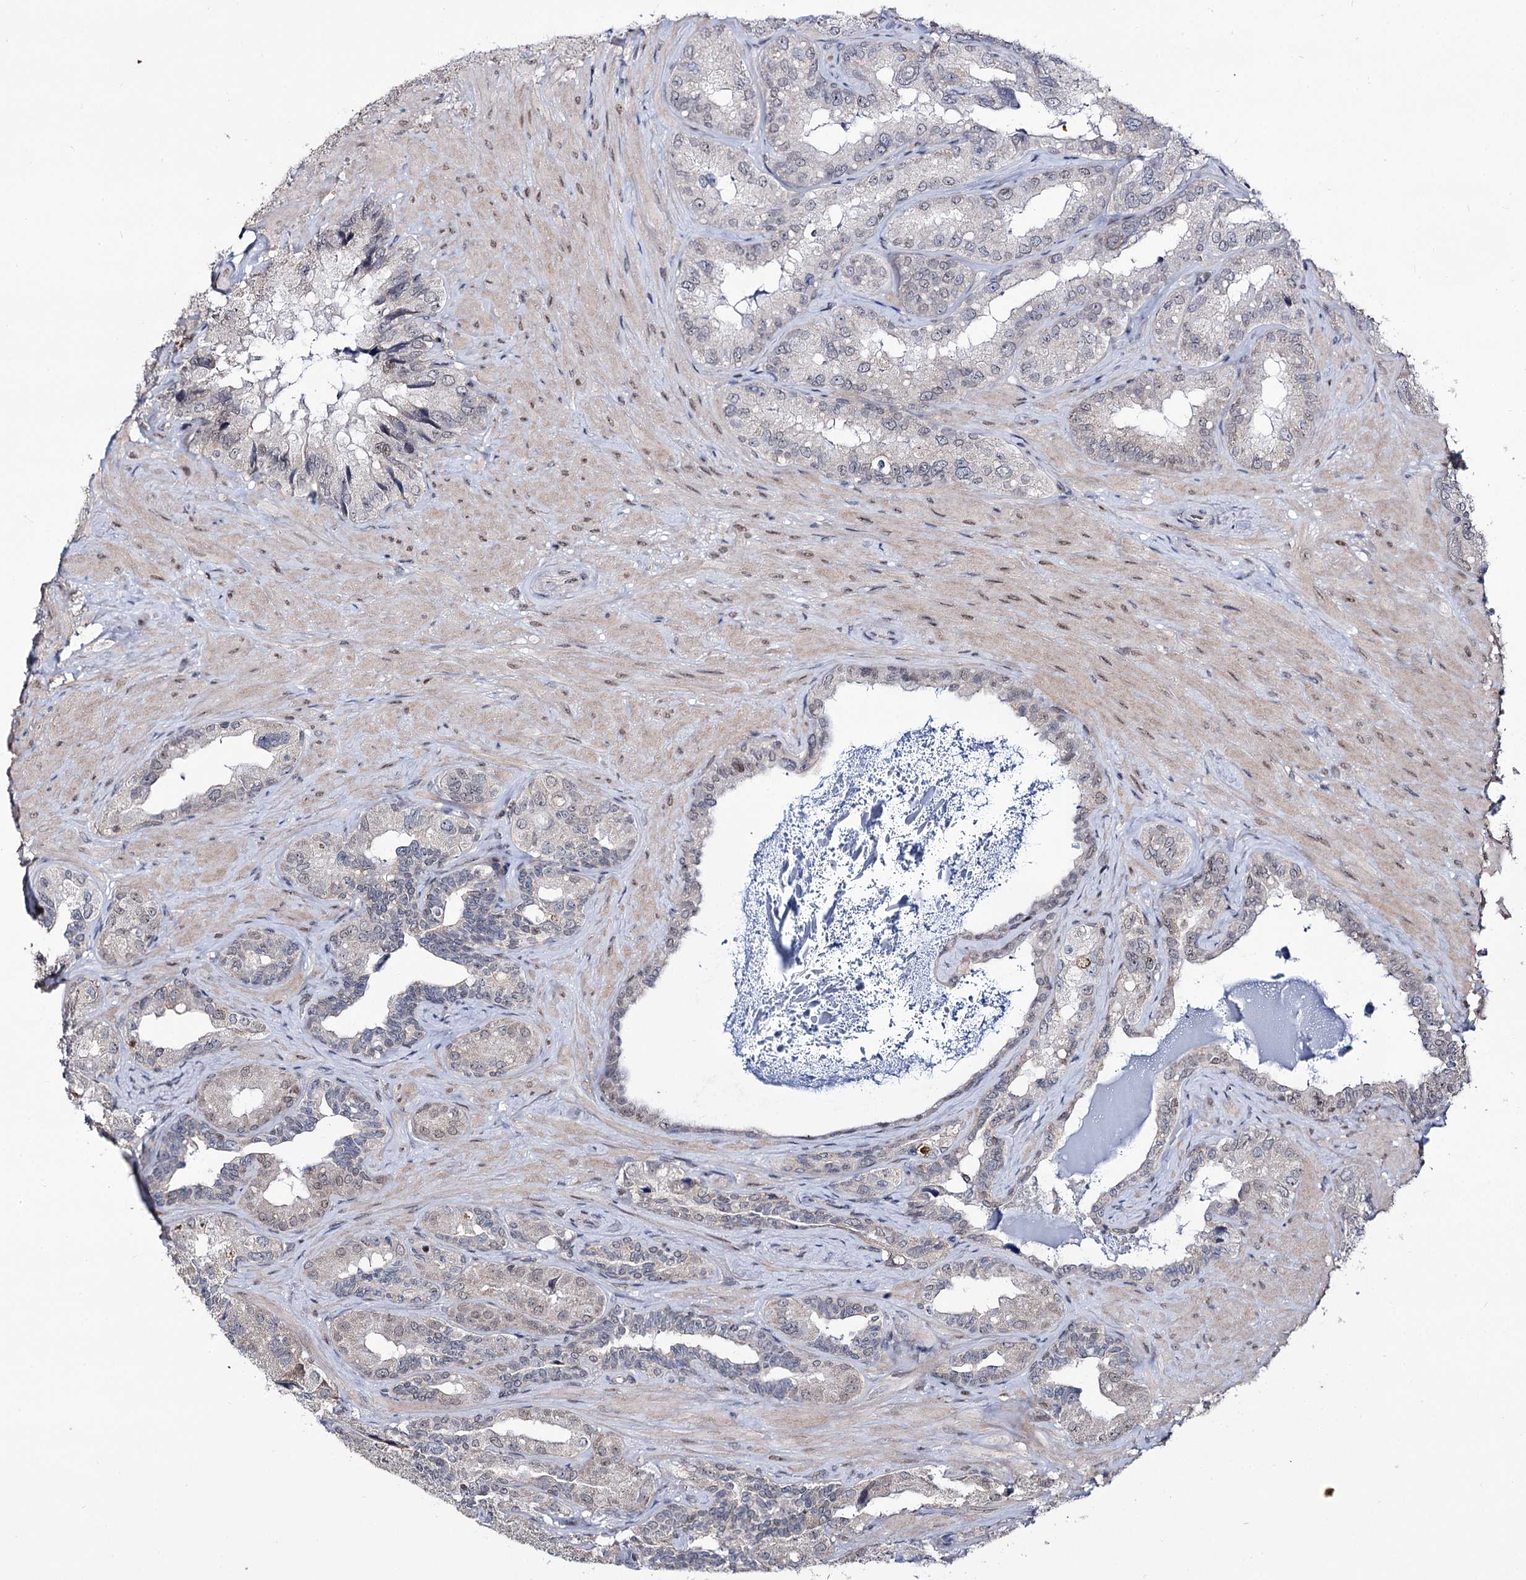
{"staining": {"intensity": "negative", "quantity": "none", "location": "none"}, "tissue": "seminal vesicle", "cell_type": "Glandular cells", "image_type": "normal", "snomed": [{"axis": "morphology", "description": "Normal tissue, NOS"}, {"axis": "topography", "description": "Seminal veicle"}, {"axis": "topography", "description": "Peripheral nerve tissue"}], "caption": "Seminal vesicle stained for a protein using immunohistochemistry shows no staining glandular cells.", "gene": "SMCHD1", "patient": {"sex": "male", "age": 67}}